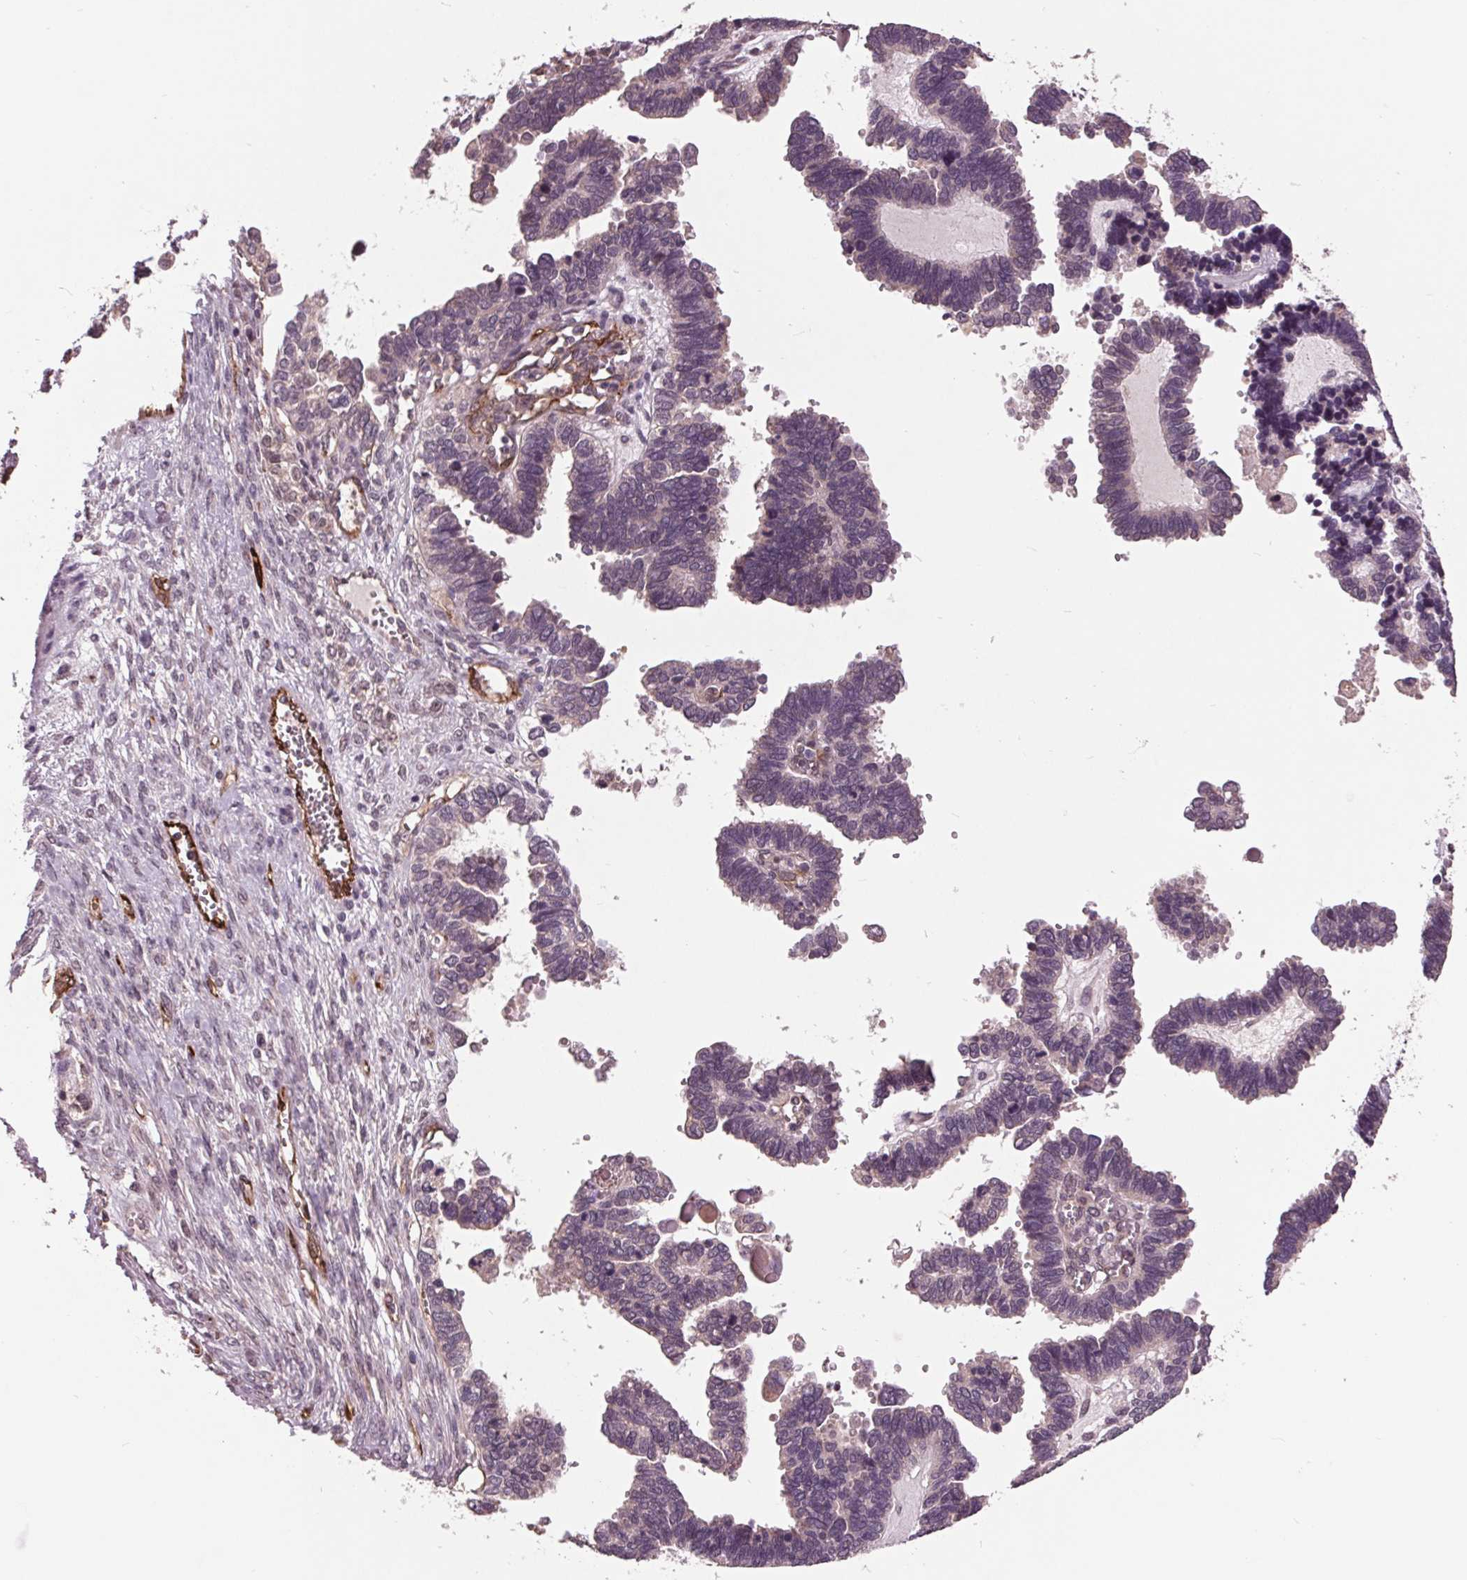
{"staining": {"intensity": "negative", "quantity": "none", "location": "none"}, "tissue": "ovarian cancer", "cell_type": "Tumor cells", "image_type": "cancer", "snomed": [{"axis": "morphology", "description": "Cystadenocarcinoma, serous, NOS"}, {"axis": "topography", "description": "Ovary"}], "caption": "Human ovarian cancer stained for a protein using immunohistochemistry (IHC) demonstrates no staining in tumor cells.", "gene": "MAPK8", "patient": {"sex": "female", "age": 51}}